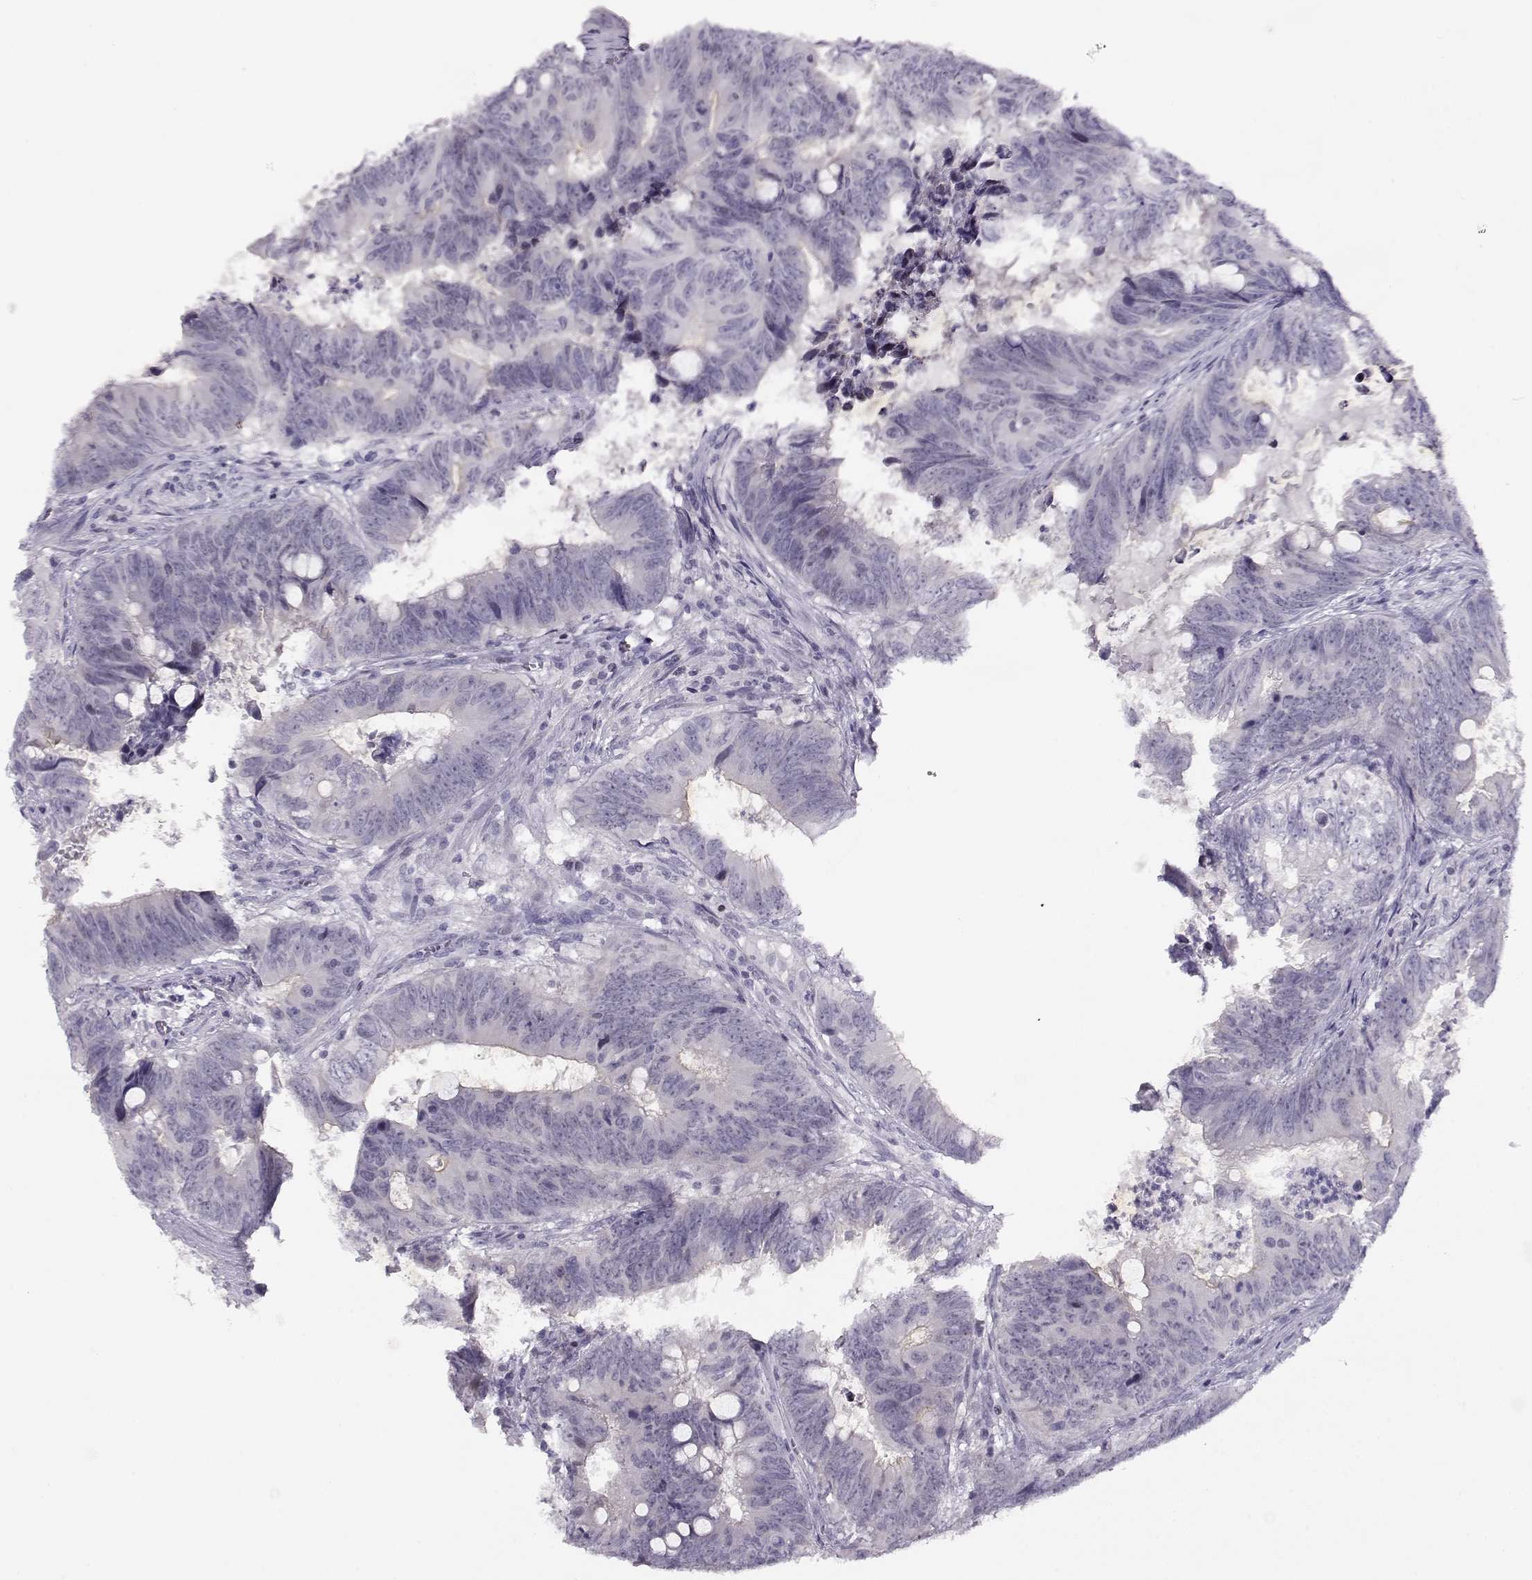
{"staining": {"intensity": "negative", "quantity": "none", "location": "none"}, "tissue": "colorectal cancer", "cell_type": "Tumor cells", "image_type": "cancer", "snomed": [{"axis": "morphology", "description": "Adenocarcinoma, NOS"}, {"axis": "topography", "description": "Colon"}], "caption": "There is no significant staining in tumor cells of colorectal cancer.", "gene": "CRX", "patient": {"sex": "female", "age": 82}}